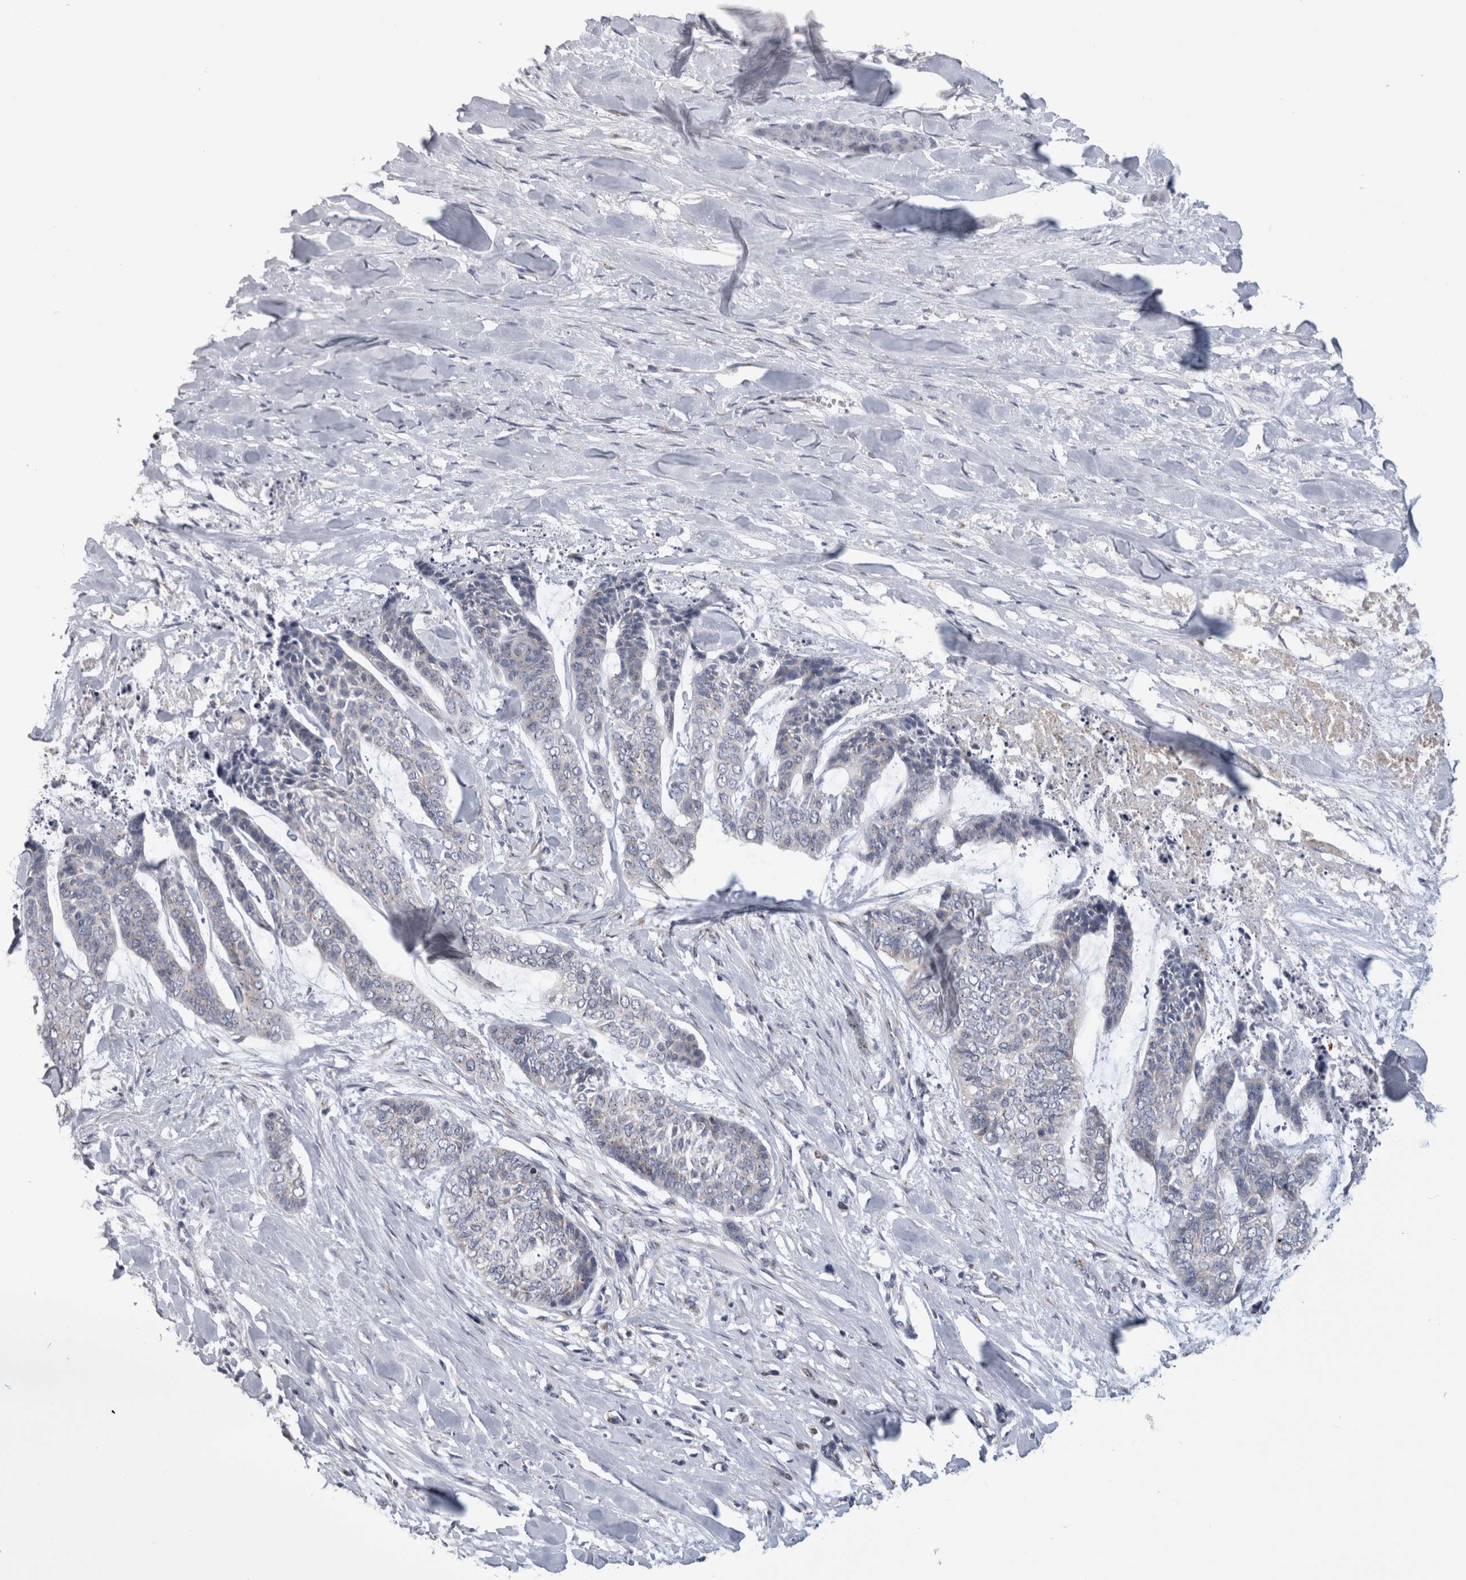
{"staining": {"intensity": "negative", "quantity": "none", "location": "none"}, "tissue": "skin cancer", "cell_type": "Tumor cells", "image_type": "cancer", "snomed": [{"axis": "morphology", "description": "Basal cell carcinoma"}, {"axis": "topography", "description": "Skin"}], "caption": "An immunohistochemistry histopathology image of skin cancer (basal cell carcinoma) is shown. There is no staining in tumor cells of skin cancer (basal cell carcinoma).", "gene": "AKAP9", "patient": {"sex": "female", "age": 64}}